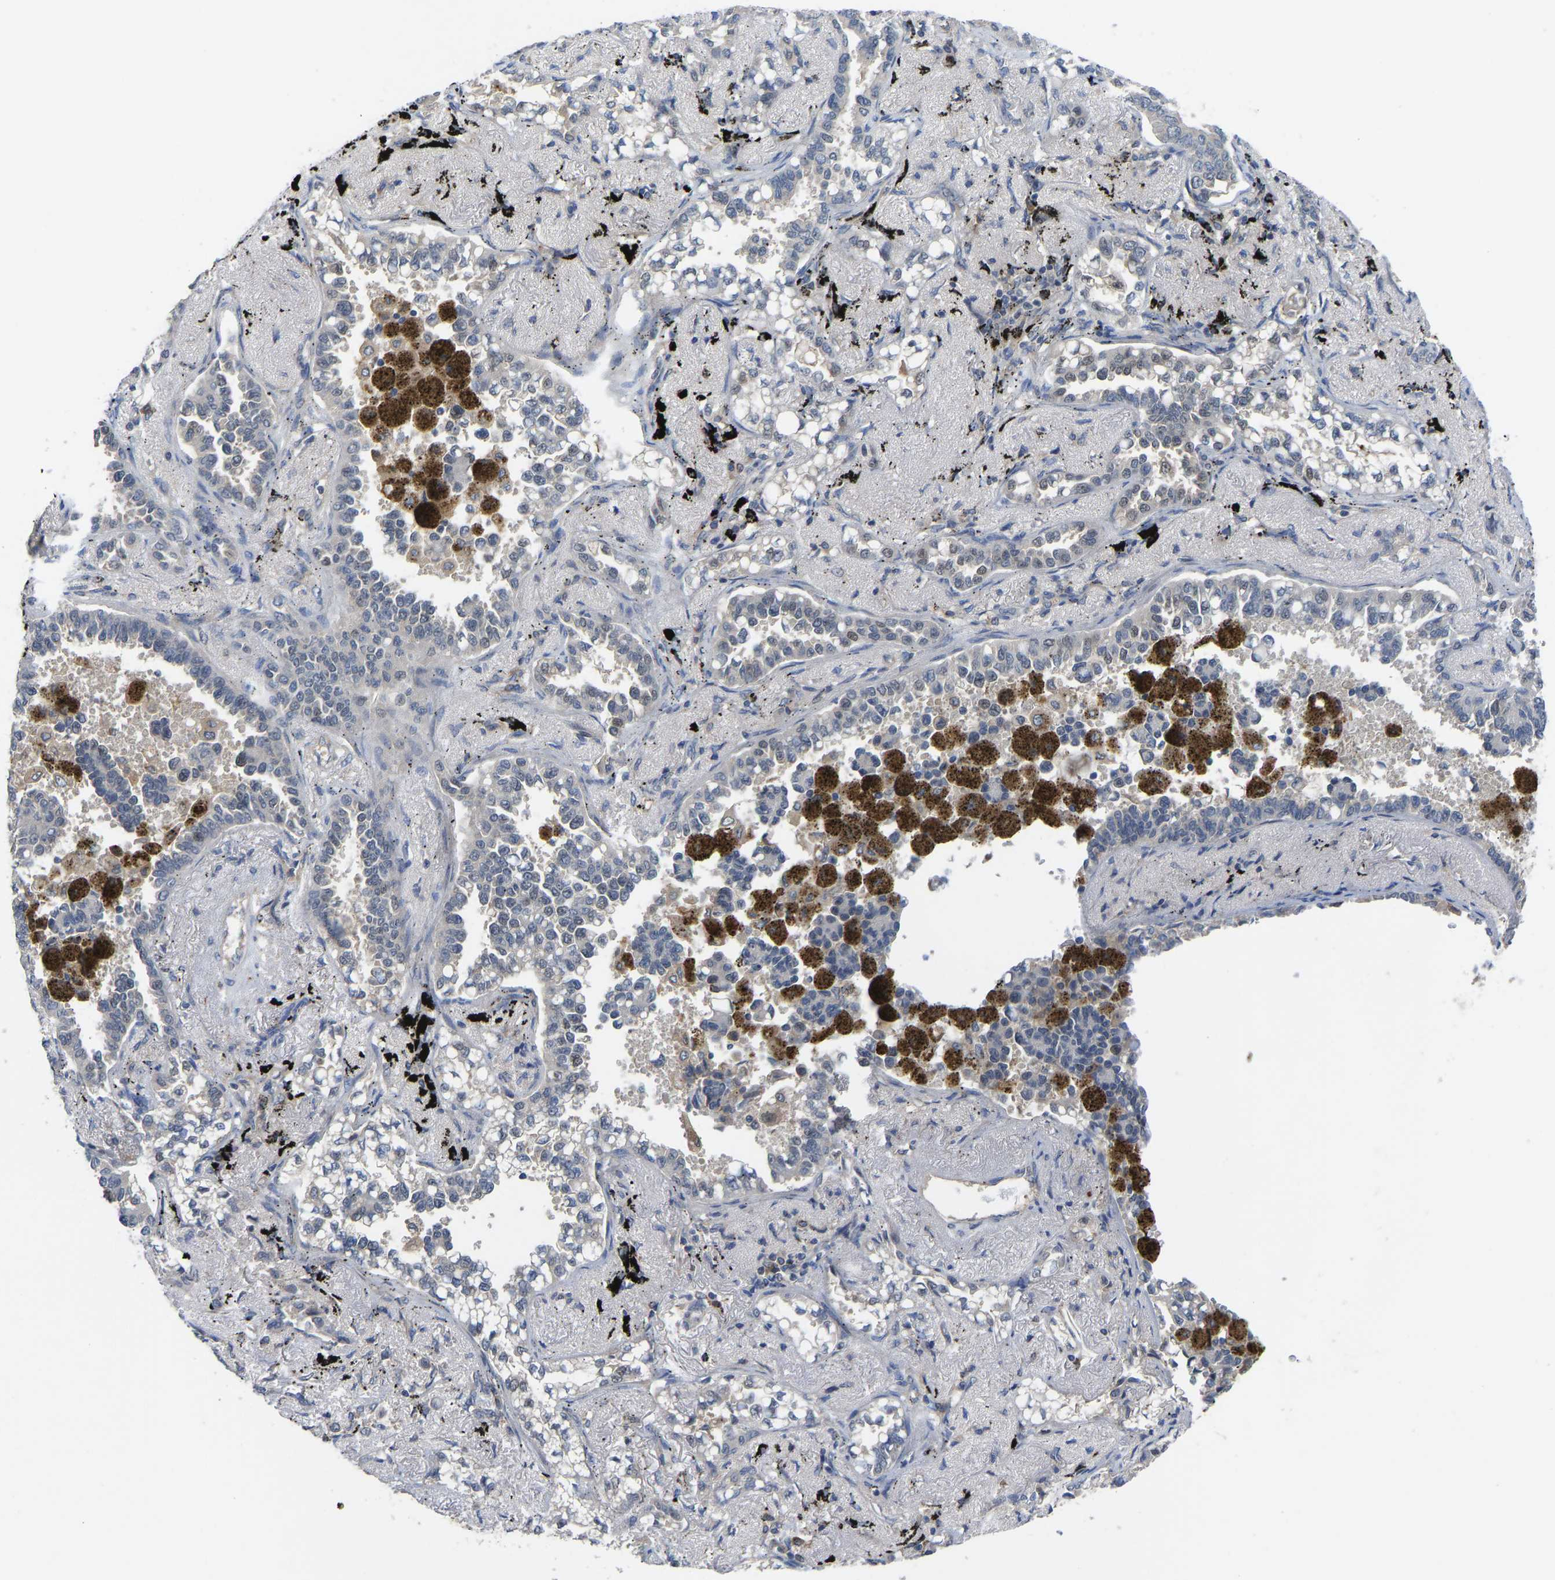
{"staining": {"intensity": "negative", "quantity": "none", "location": "none"}, "tissue": "lung cancer", "cell_type": "Tumor cells", "image_type": "cancer", "snomed": [{"axis": "morphology", "description": "Adenocarcinoma, NOS"}, {"axis": "topography", "description": "Lung"}], "caption": "There is no significant staining in tumor cells of lung adenocarcinoma.", "gene": "ZNF251", "patient": {"sex": "male", "age": 59}}